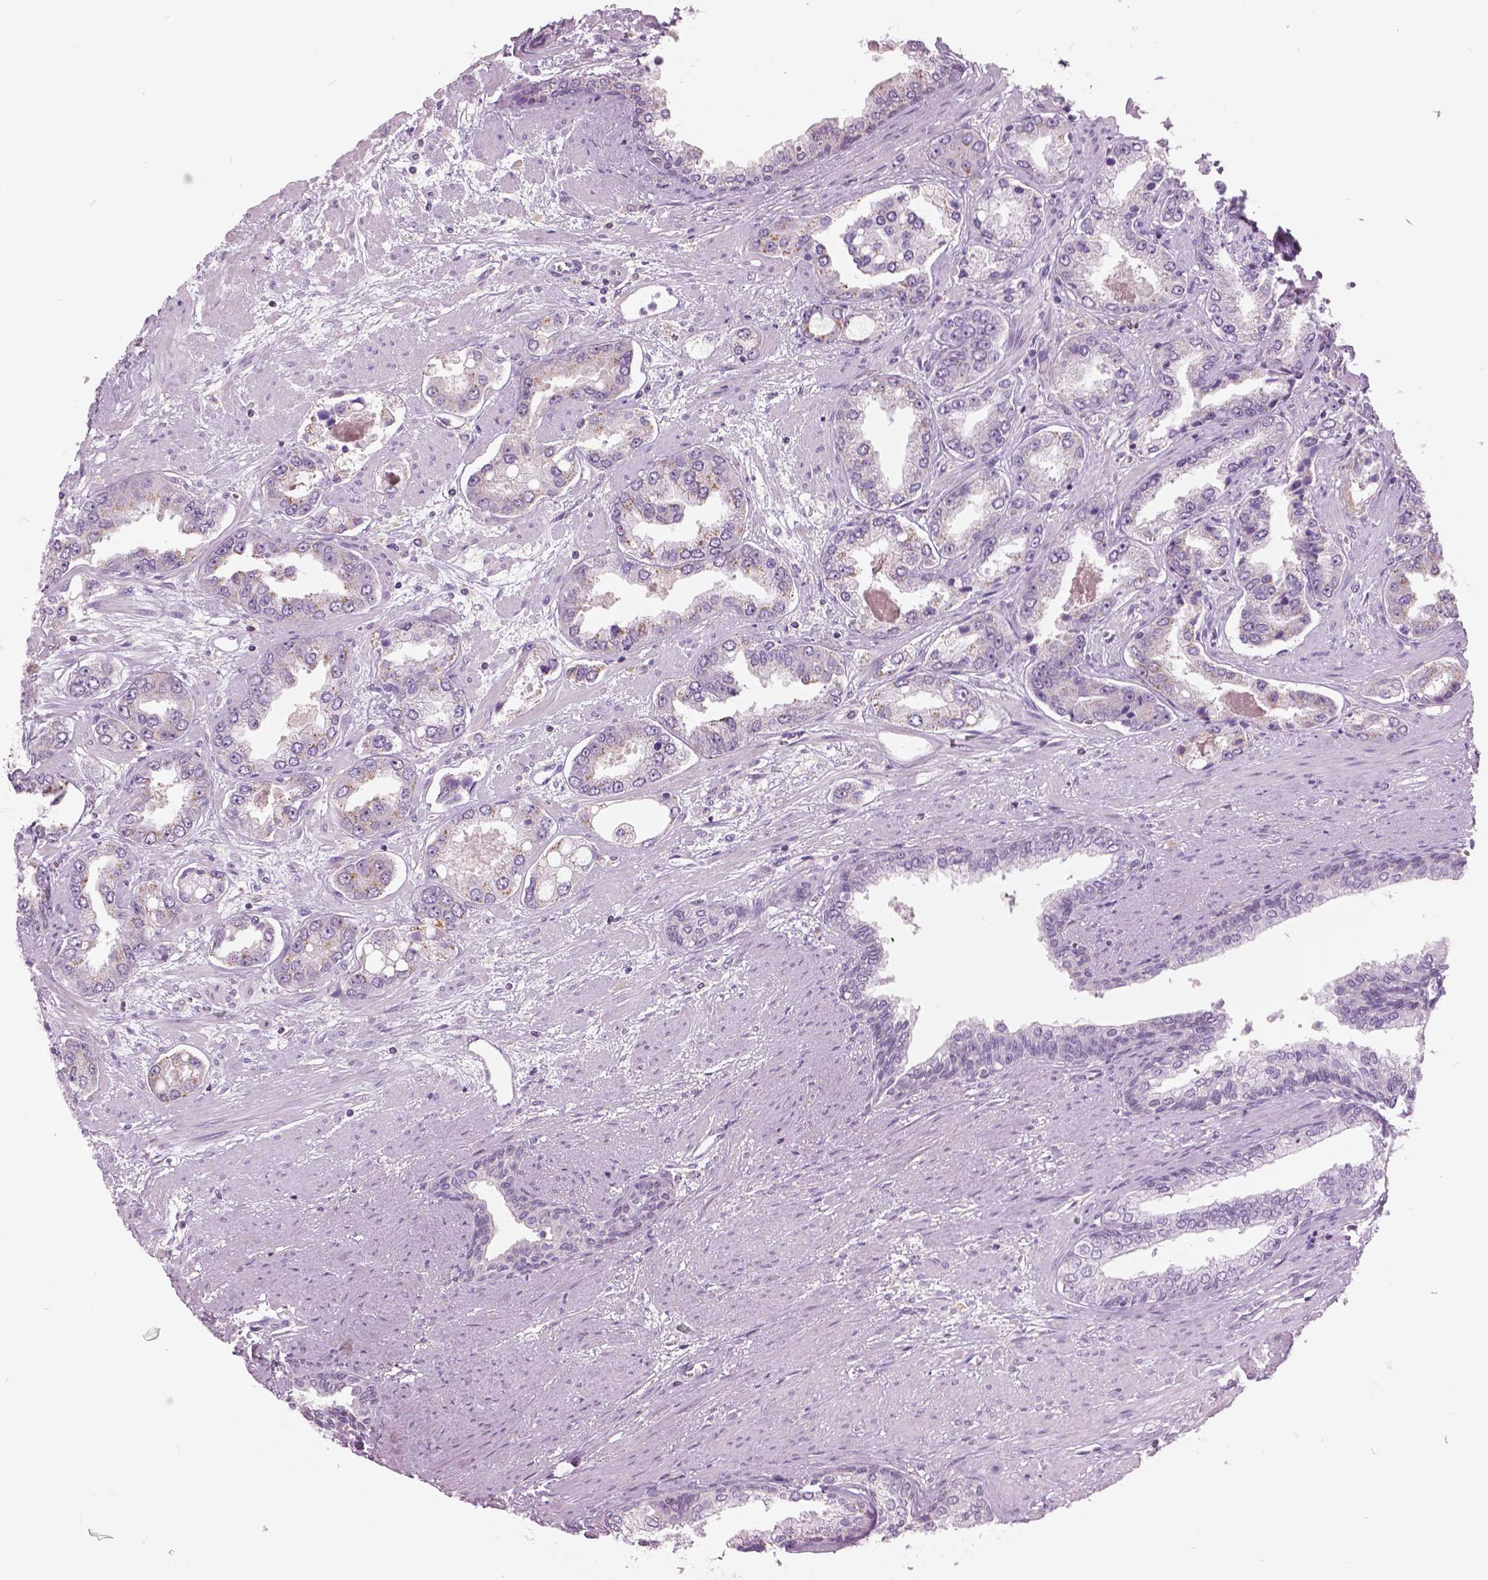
{"staining": {"intensity": "negative", "quantity": "none", "location": "none"}, "tissue": "prostate cancer", "cell_type": "Tumor cells", "image_type": "cancer", "snomed": [{"axis": "morphology", "description": "Adenocarcinoma, Low grade"}, {"axis": "topography", "description": "Prostate"}], "caption": "DAB (3,3'-diaminobenzidine) immunohistochemical staining of prostate cancer (low-grade adenocarcinoma) reveals no significant positivity in tumor cells.", "gene": "GALM", "patient": {"sex": "male", "age": 60}}